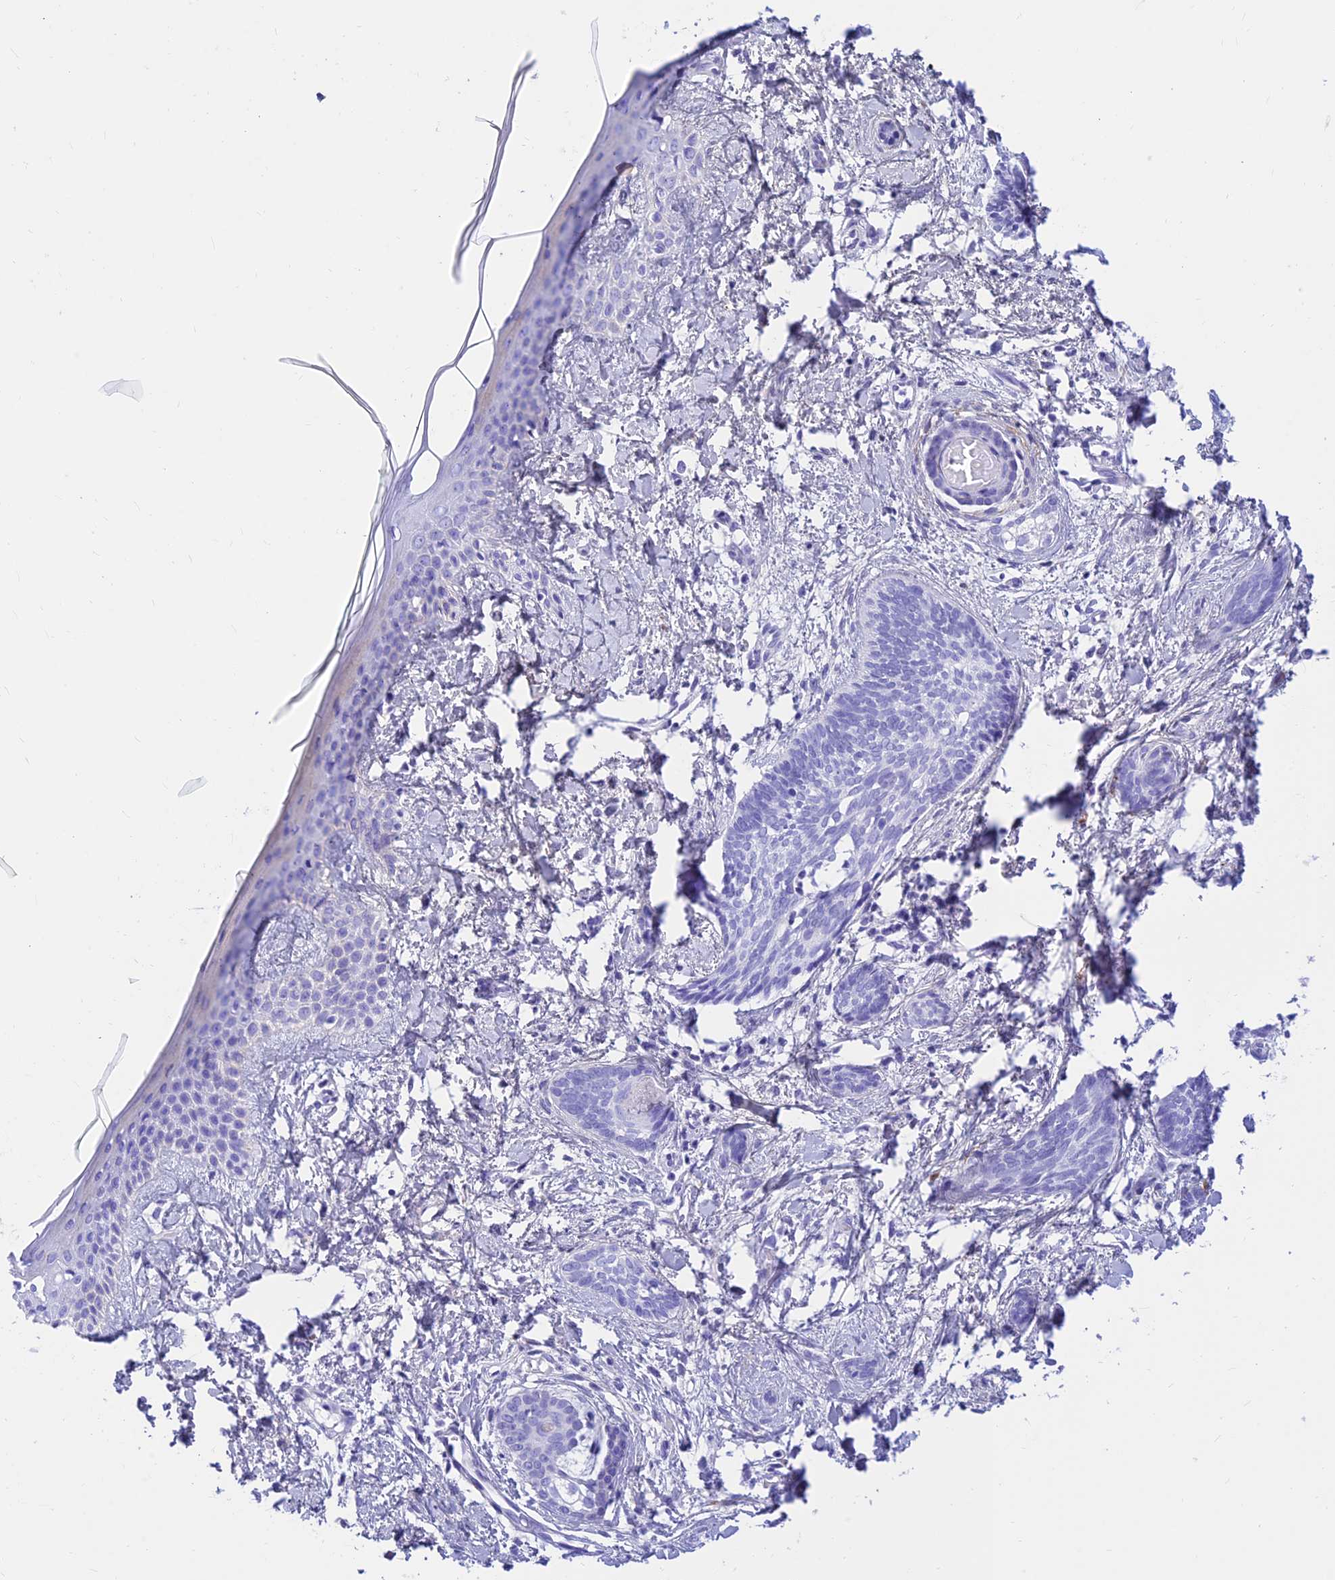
{"staining": {"intensity": "negative", "quantity": "none", "location": "none"}, "tissue": "skin cancer", "cell_type": "Tumor cells", "image_type": "cancer", "snomed": [{"axis": "morphology", "description": "Basal cell carcinoma"}, {"axis": "topography", "description": "Skin"}], "caption": "Tumor cells are negative for brown protein staining in skin cancer.", "gene": "PRNP", "patient": {"sex": "female", "age": 81}}